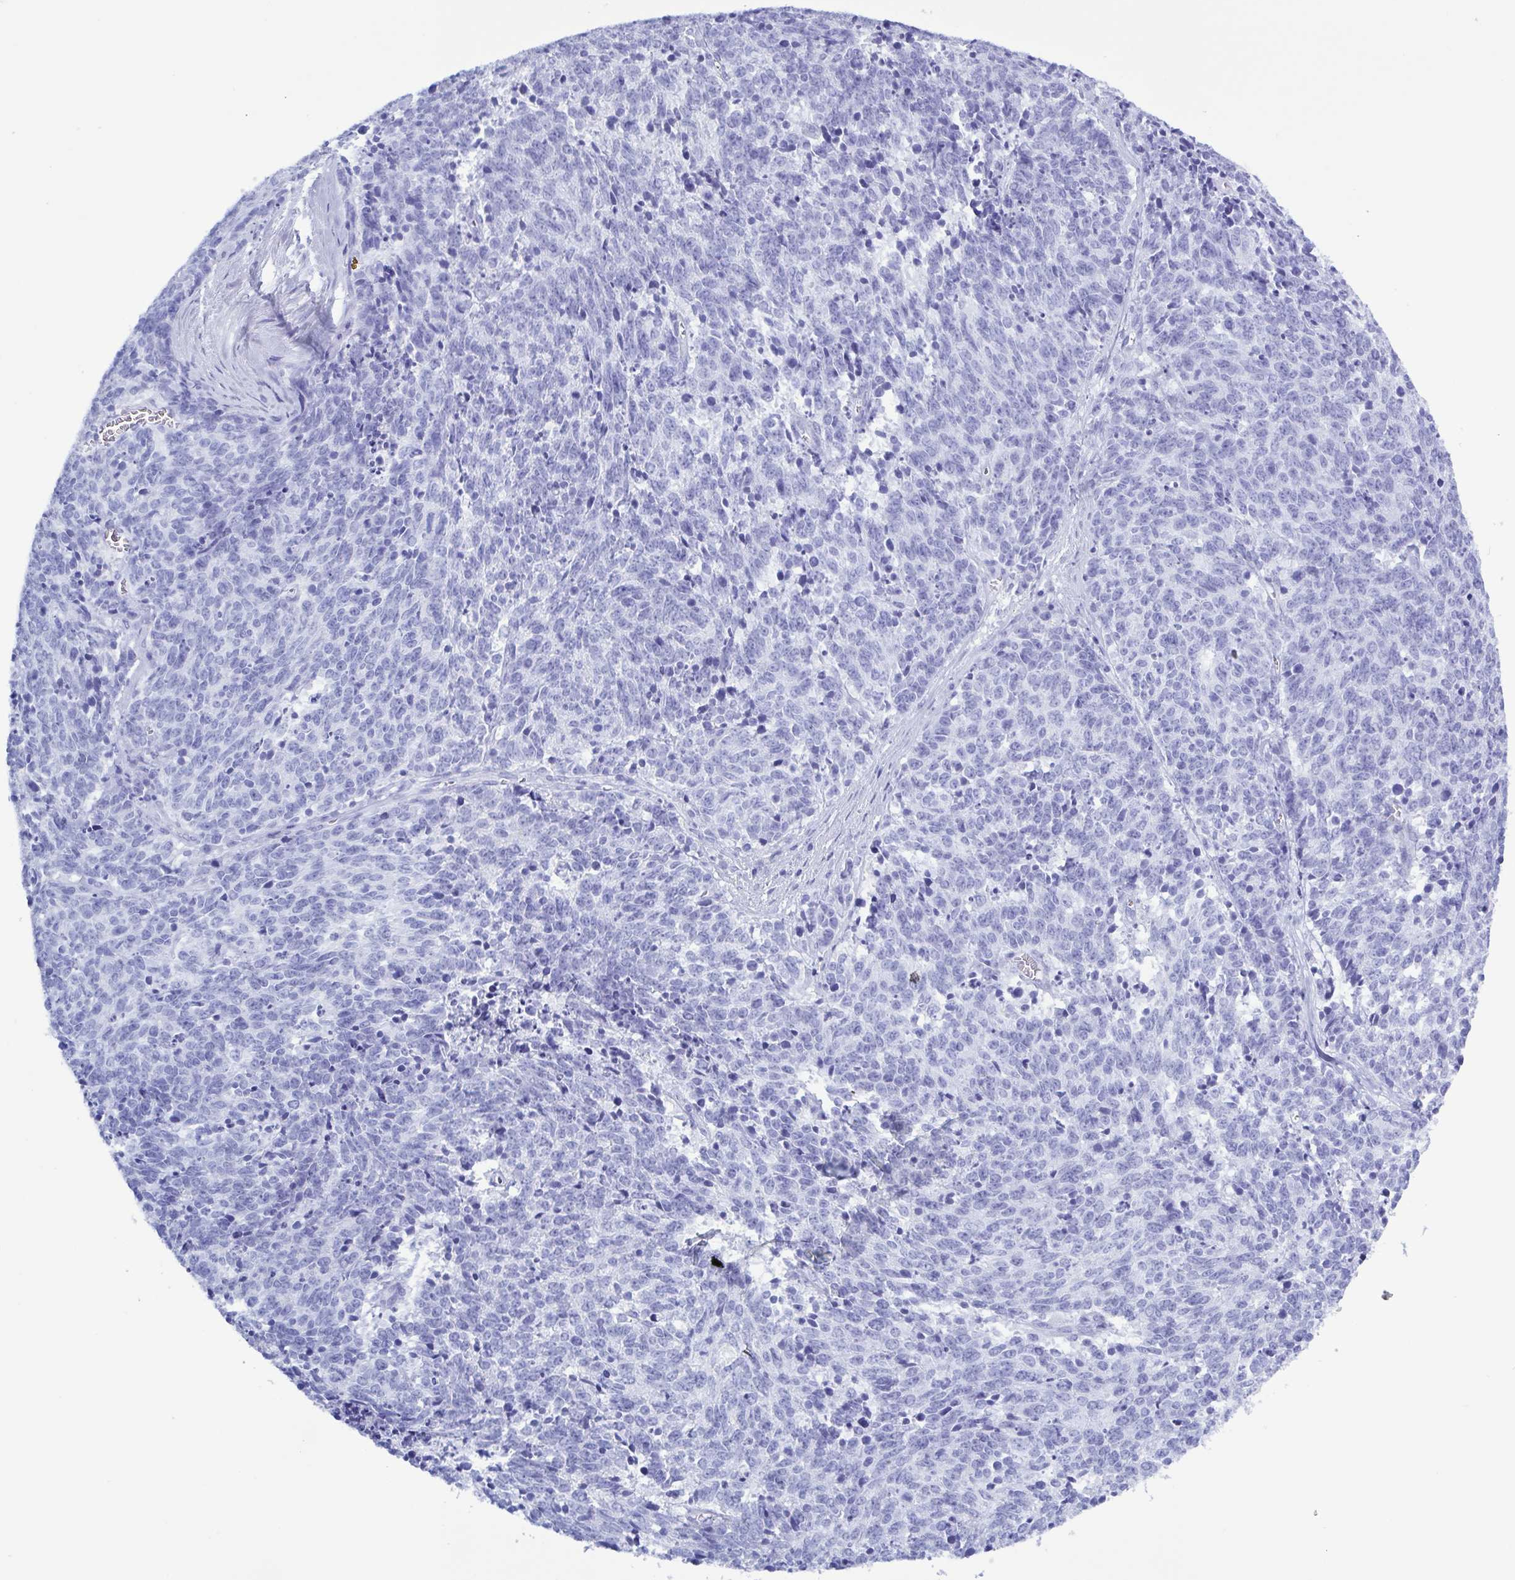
{"staining": {"intensity": "negative", "quantity": "none", "location": "none"}, "tissue": "cervical cancer", "cell_type": "Tumor cells", "image_type": "cancer", "snomed": [{"axis": "morphology", "description": "Squamous cell carcinoma, NOS"}, {"axis": "topography", "description": "Cervix"}], "caption": "High power microscopy histopathology image of an IHC image of cervical cancer, revealing no significant staining in tumor cells. (DAB immunohistochemistry (IHC), high magnification).", "gene": "LTF", "patient": {"sex": "female", "age": 29}}